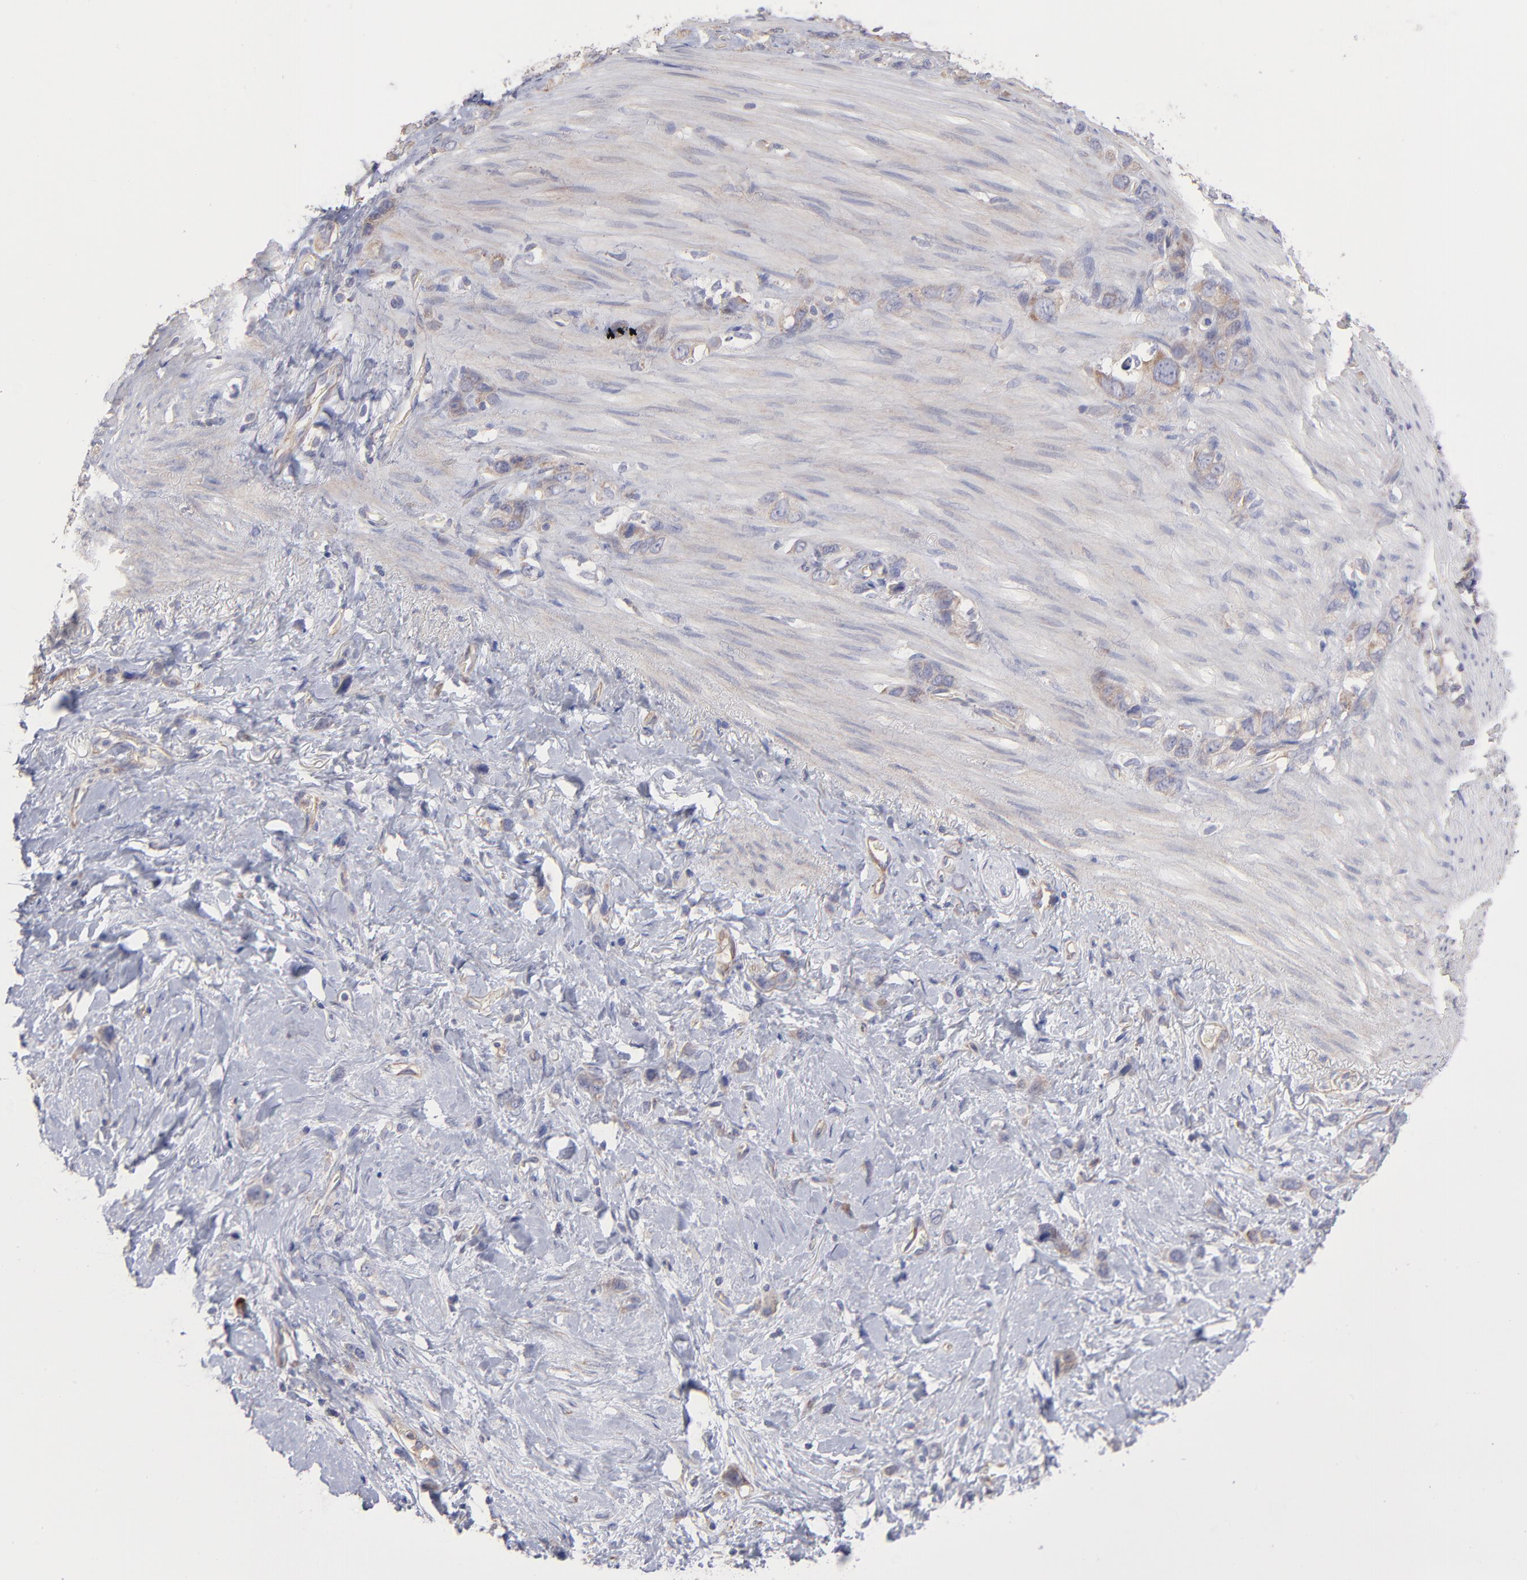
{"staining": {"intensity": "negative", "quantity": "none", "location": "none"}, "tissue": "stomach cancer", "cell_type": "Tumor cells", "image_type": "cancer", "snomed": [{"axis": "morphology", "description": "Normal tissue, NOS"}, {"axis": "morphology", "description": "Adenocarcinoma, NOS"}, {"axis": "morphology", "description": "Adenocarcinoma, High grade"}, {"axis": "topography", "description": "Stomach, upper"}, {"axis": "topography", "description": "Stomach"}], "caption": "IHC micrograph of neoplastic tissue: human high-grade adenocarcinoma (stomach) stained with DAB (3,3'-diaminobenzidine) reveals no significant protein expression in tumor cells.", "gene": "RPLP0", "patient": {"sex": "female", "age": 65}}